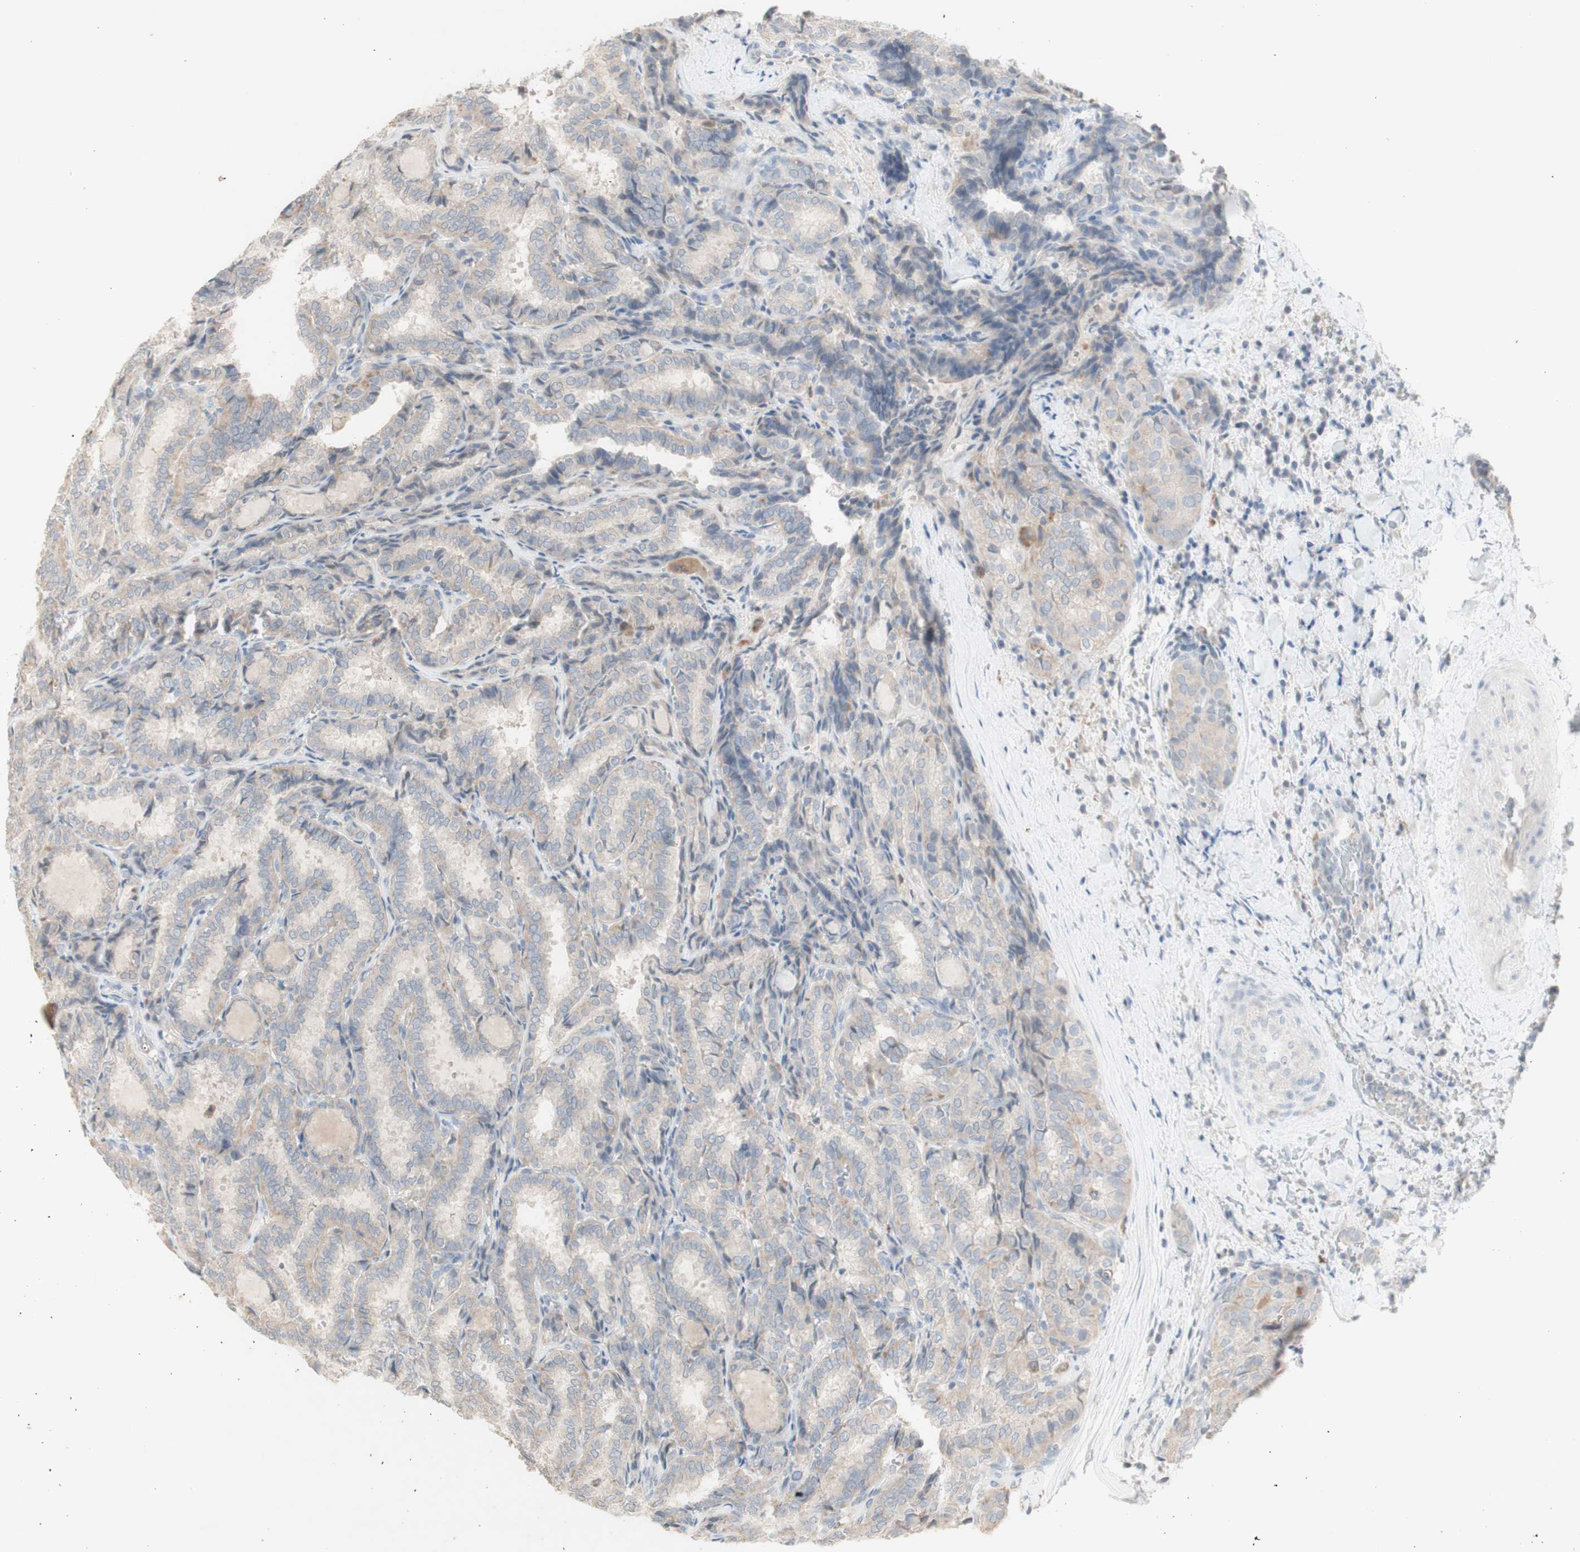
{"staining": {"intensity": "weak", "quantity": "25%-75%", "location": "cytoplasmic/membranous"}, "tissue": "thyroid cancer", "cell_type": "Tumor cells", "image_type": "cancer", "snomed": [{"axis": "morphology", "description": "Normal tissue, NOS"}, {"axis": "morphology", "description": "Papillary adenocarcinoma, NOS"}, {"axis": "topography", "description": "Thyroid gland"}], "caption": "A photomicrograph showing weak cytoplasmic/membranous positivity in approximately 25%-75% of tumor cells in thyroid cancer, as visualized by brown immunohistochemical staining.", "gene": "ATP6V1B1", "patient": {"sex": "female", "age": 30}}